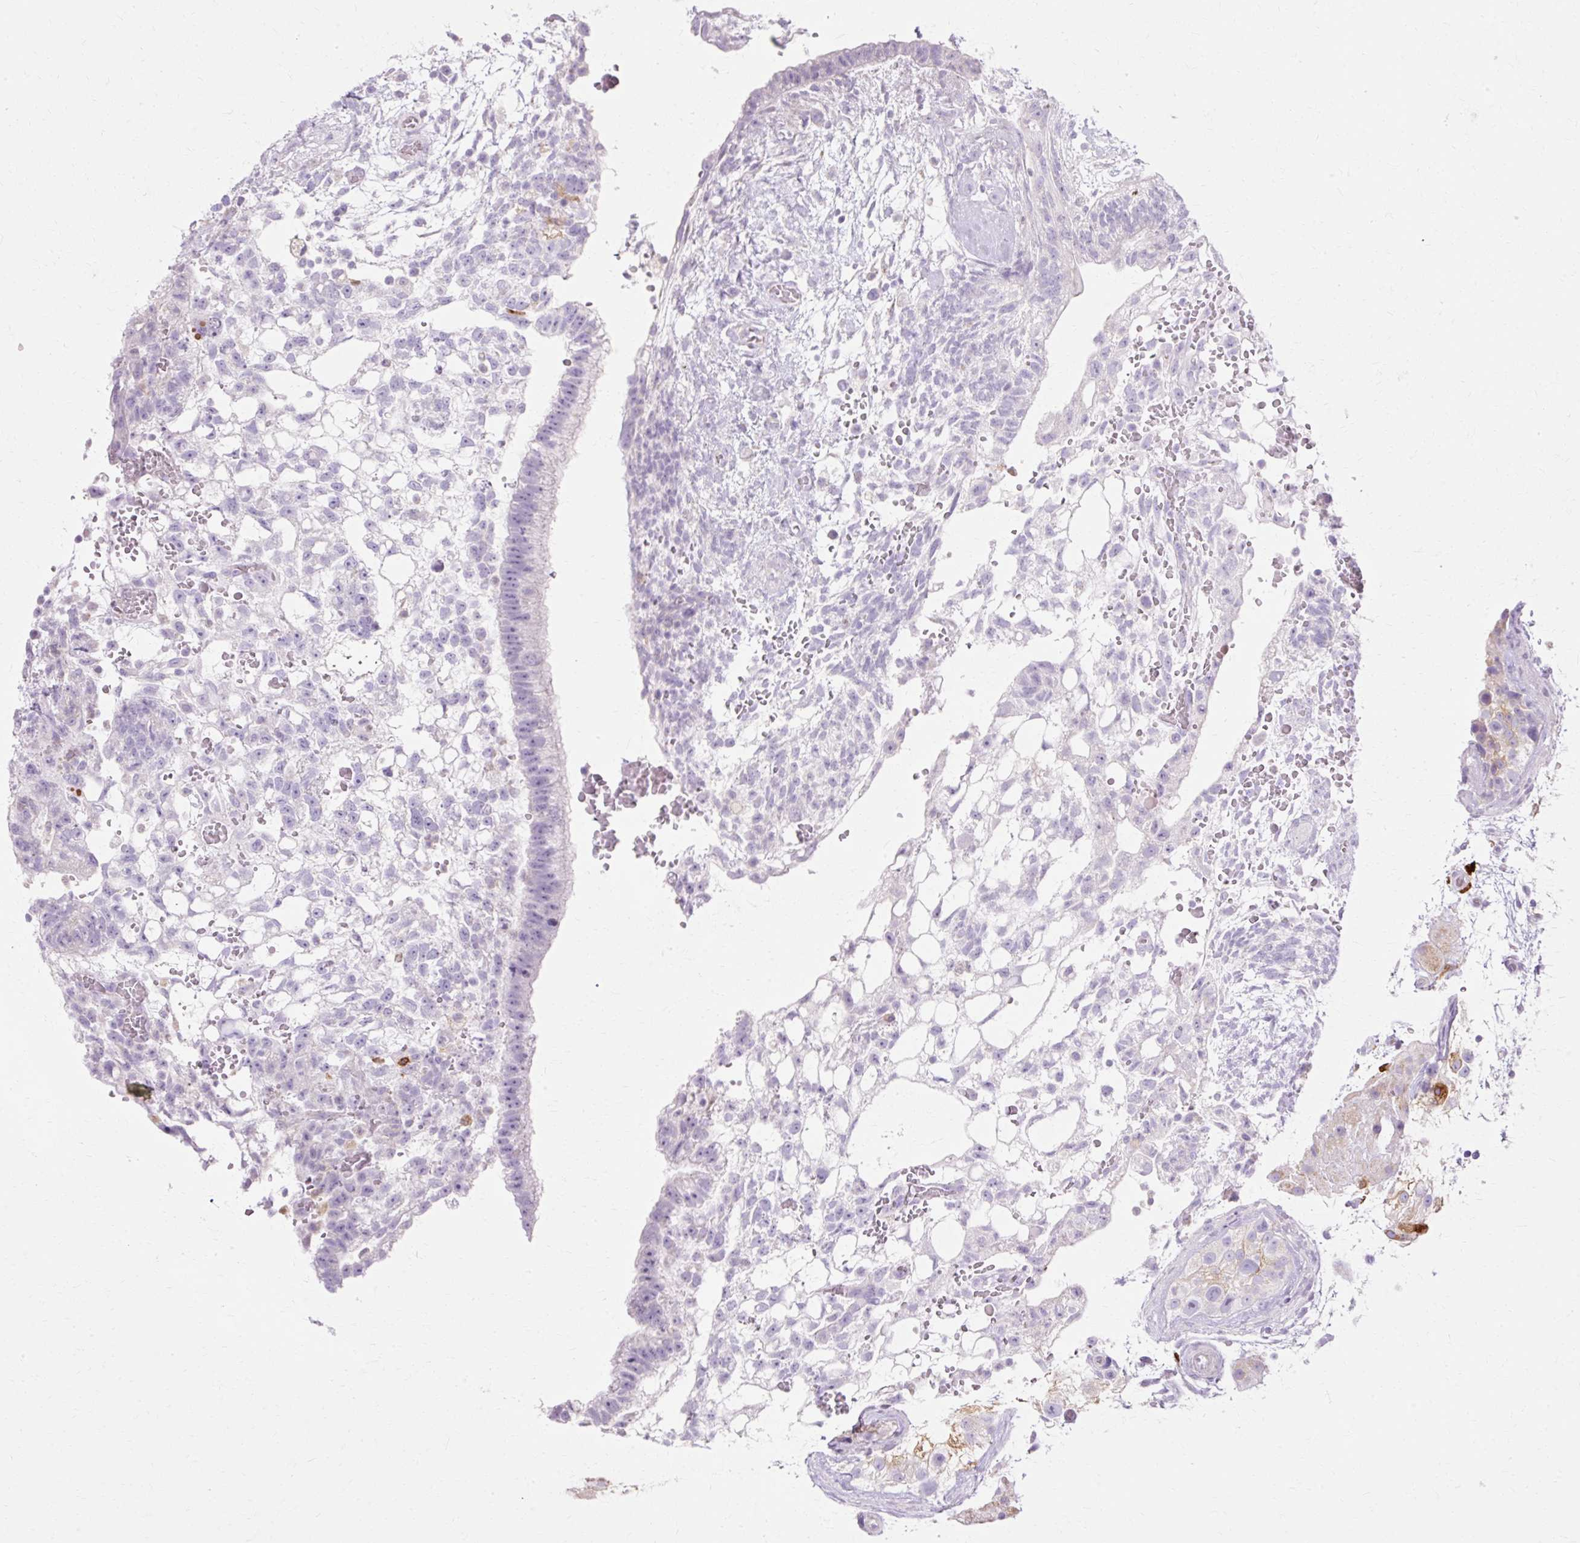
{"staining": {"intensity": "negative", "quantity": "none", "location": "none"}, "tissue": "testis cancer", "cell_type": "Tumor cells", "image_type": "cancer", "snomed": [{"axis": "morphology", "description": "Normal tissue, NOS"}, {"axis": "morphology", "description": "Carcinoma, Embryonal, NOS"}, {"axis": "topography", "description": "Testis"}], "caption": "Histopathology image shows no protein expression in tumor cells of testis cancer tissue.", "gene": "HSD11B1", "patient": {"sex": "male", "age": 32}}